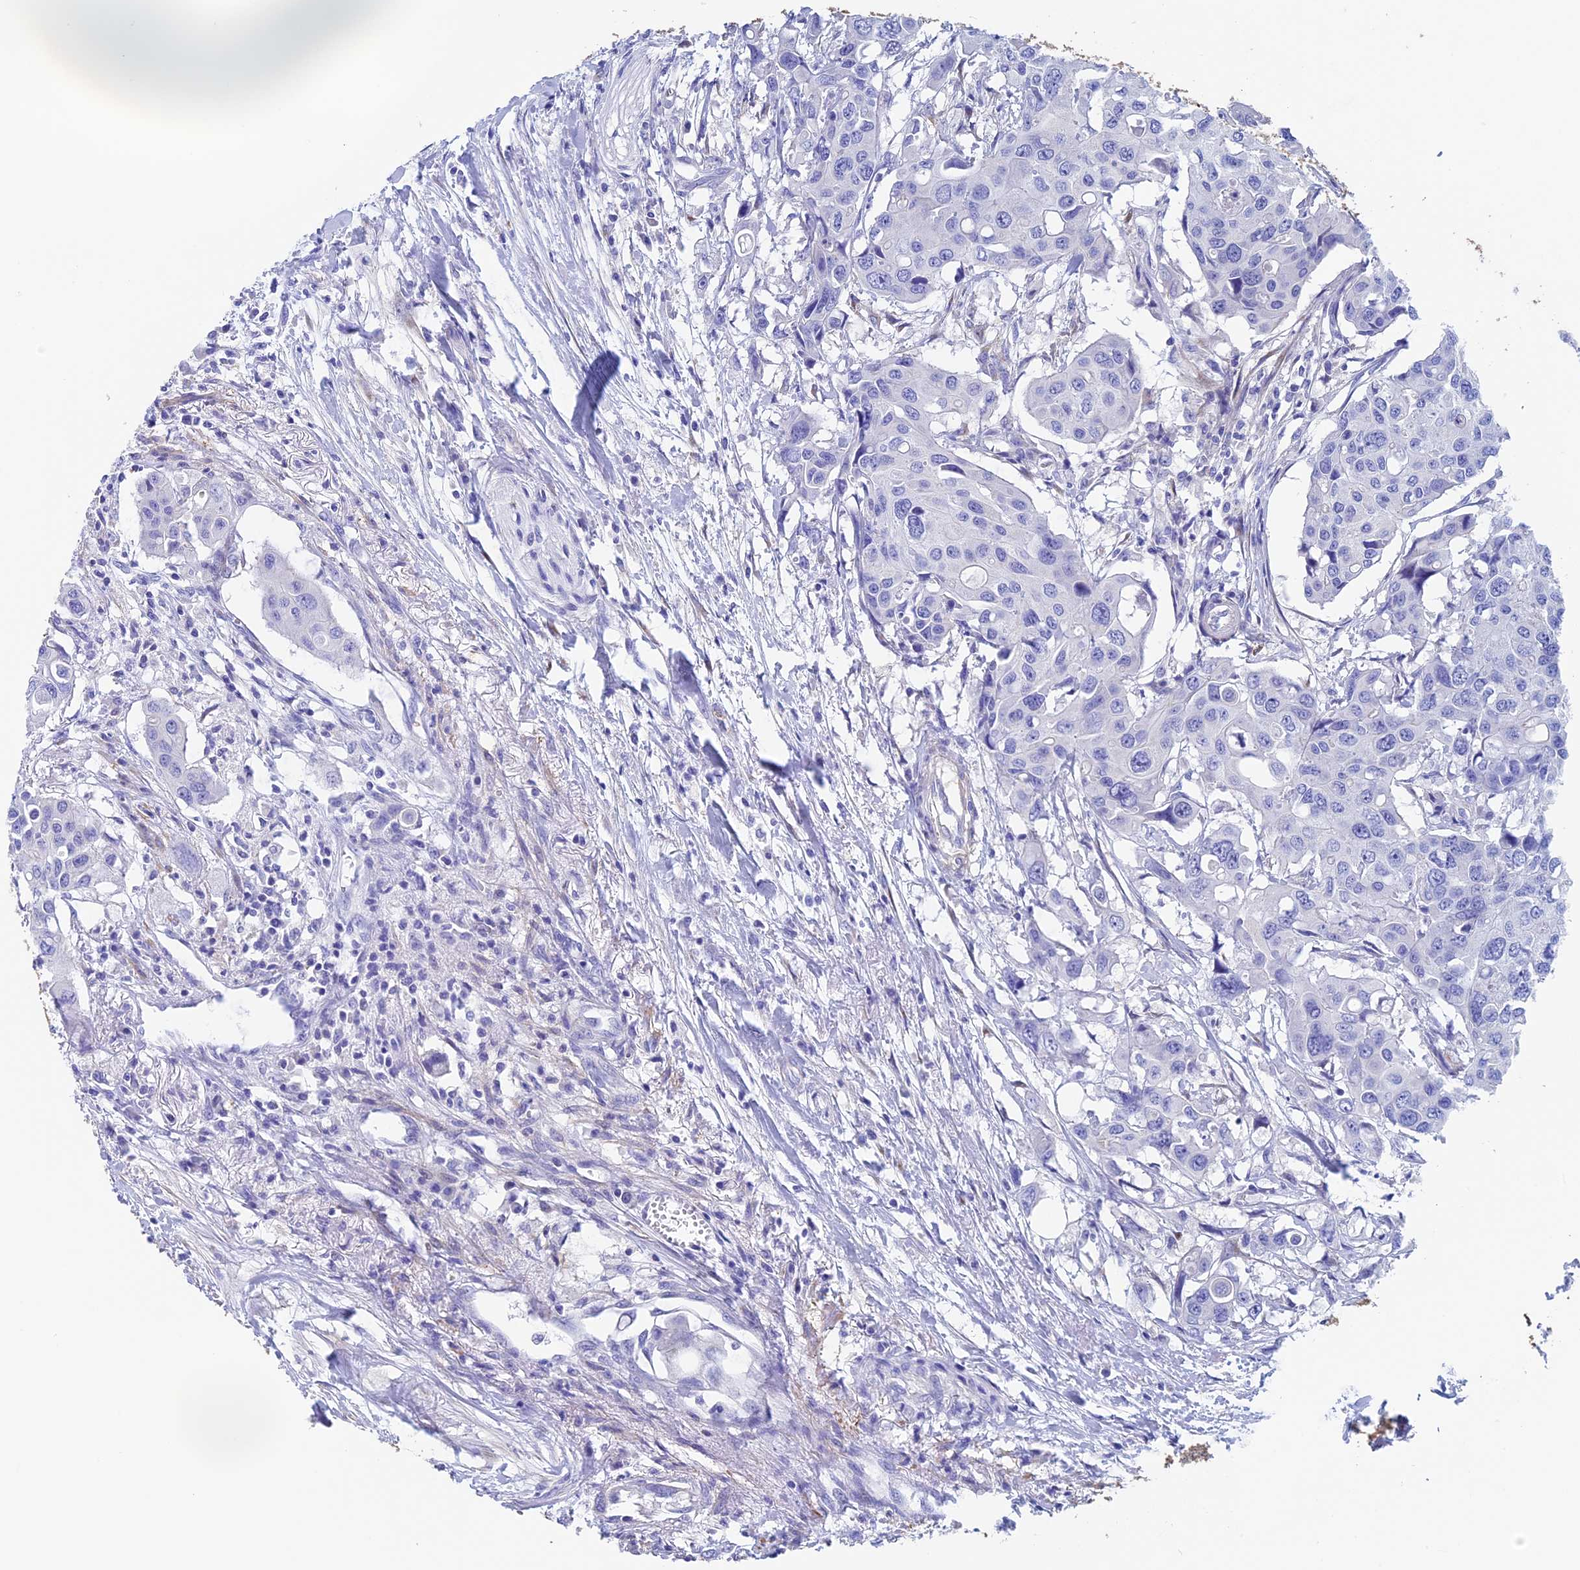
{"staining": {"intensity": "negative", "quantity": "none", "location": "none"}, "tissue": "colorectal cancer", "cell_type": "Tumor cells", "image_type": "cancer", "snomed": [{"axis": "morphology", "description": "Adenocarcinoma, NOS"}, {"axis": "topography", "description": "Colon"}], "caption": "A micrograph of human colorectal adenocarcinoma is negative for staining in tumor cells. (Stains: DAB (3,3'-diaminobenzidine) immunohistochemistry with hematoxylin counter stain, Microscopy: brightfield microscopy at high magnification).", "gene": "ADH7", "patient": {"sex": "male", "age": 77}}